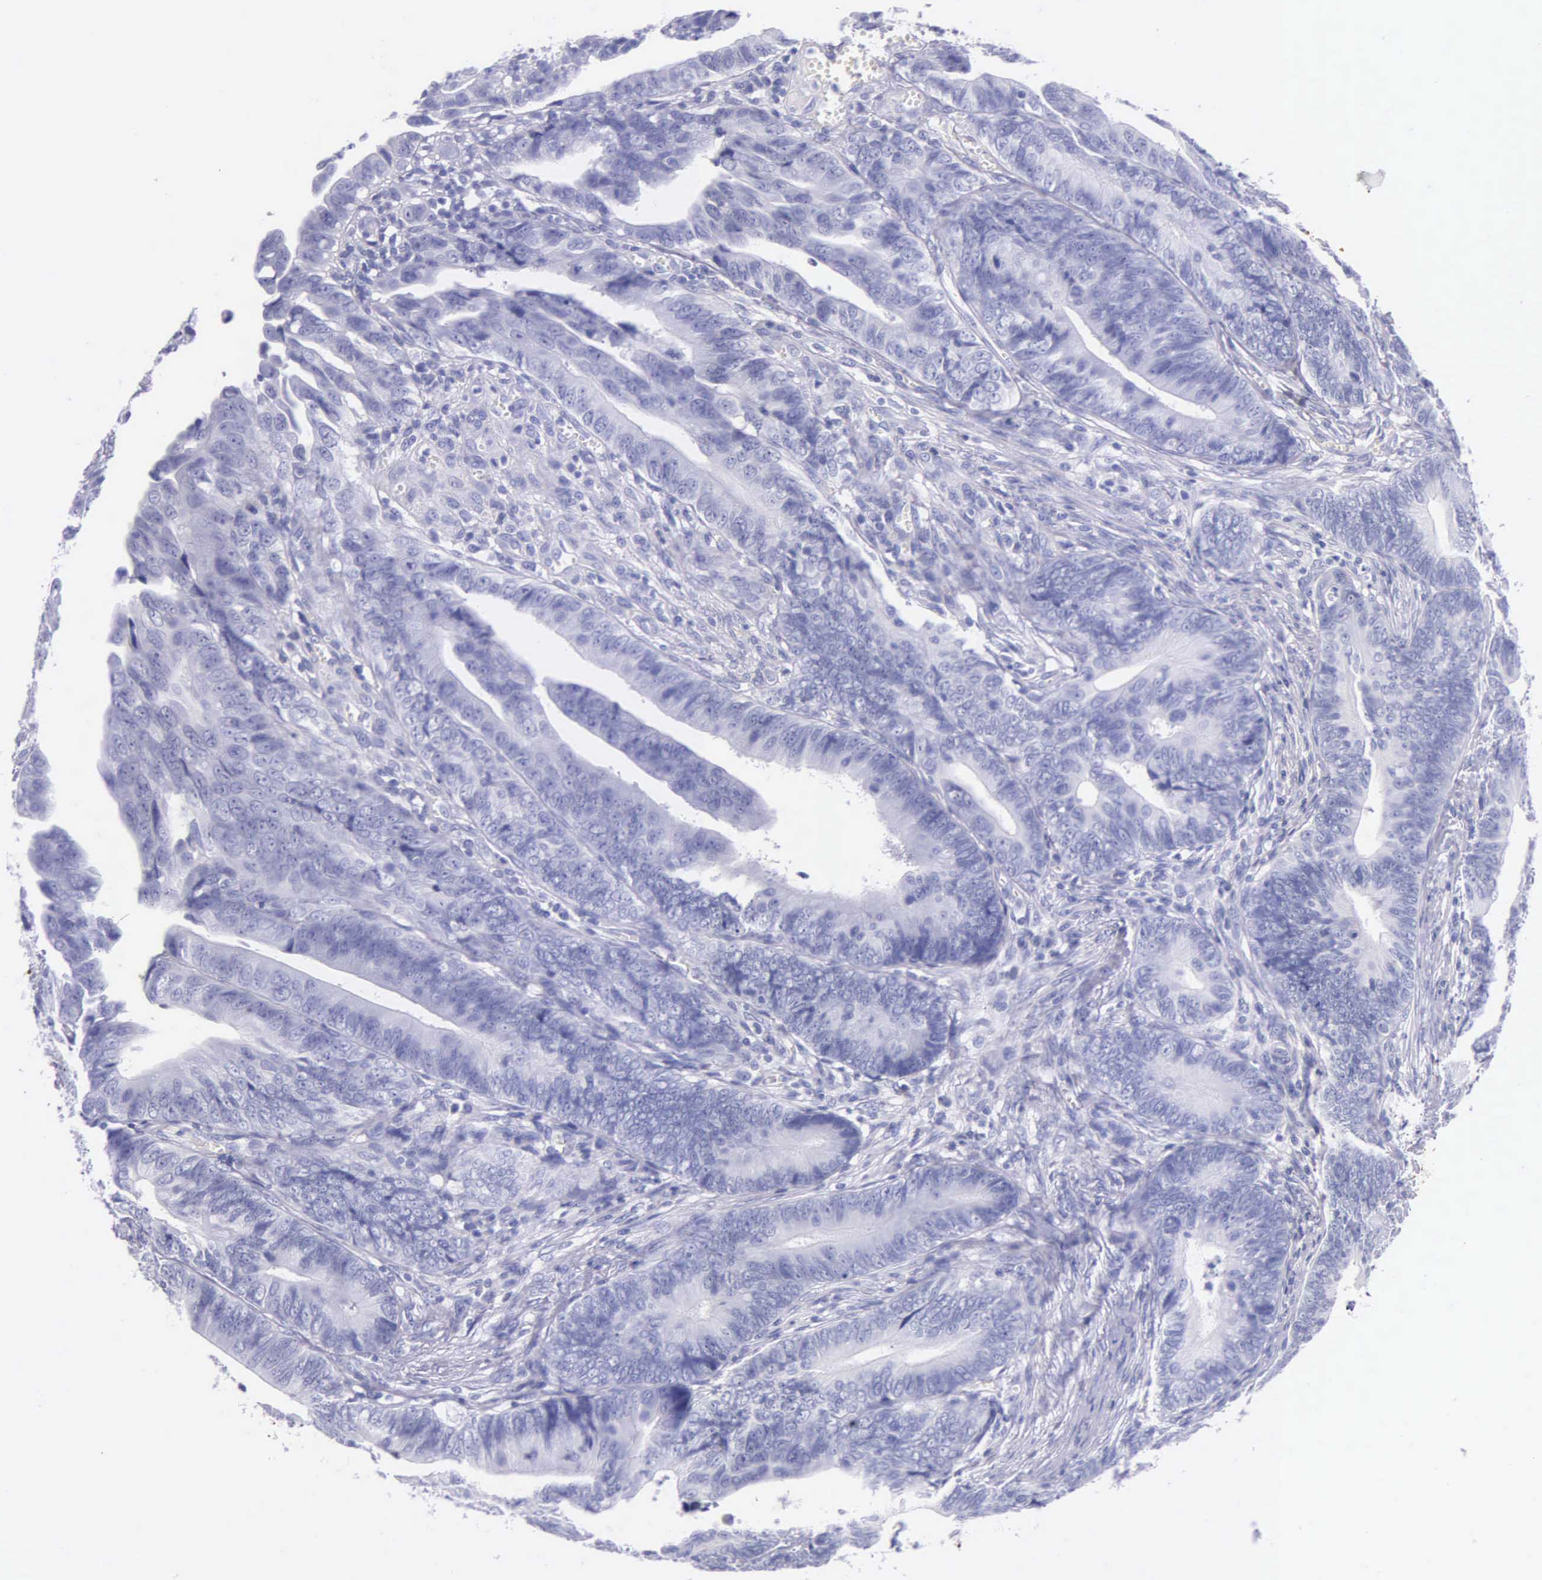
{"staining": {"intensity": "negative", "quantity": "none", "location": "none"}, "tissue": "colorectal cancer", "cell_type": "Tumor cells", "image_type": "cancer", "snomed": [{"axis": "morphology", "description": "Adenocarcinoma, NOS"}, {"axis": "topography", "description": "Colon"}], "caption": "Colorectal cancer stained for a protein using immunohistochemistry reveals no expression tumor cells.", "gene": "KLK3", "patient": {"sex": "female", "age": 78}}